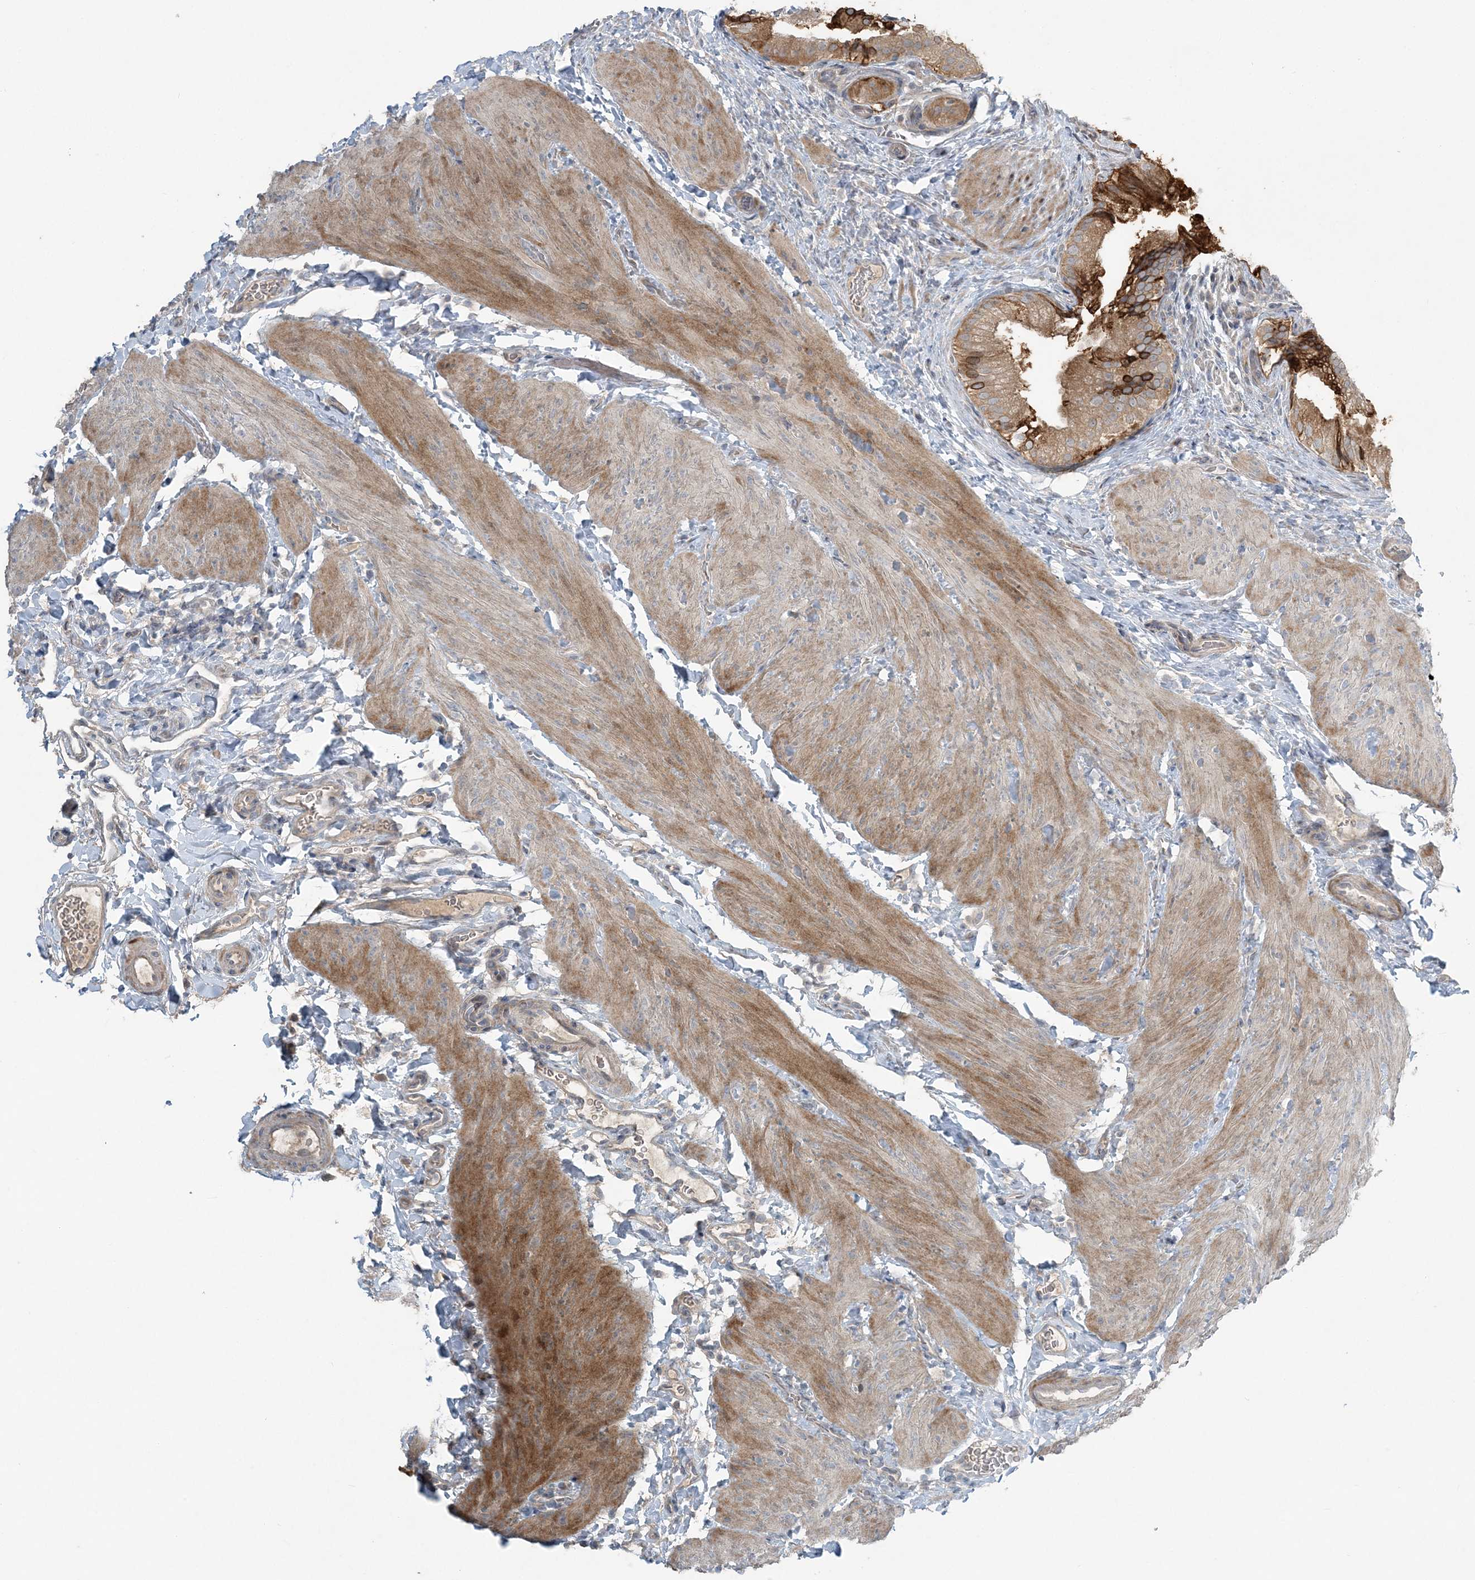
{"staining": {"intensity": "moderate", "quantity": ">75%", "location": "cytoplasmic/membranous"}, "tissue": "gallbladder", "cell_type": "Glandular cells", "image_type": "normal", "snomed": [{"axis": "morphology", "description": "Normal tissue, NOS"}, {"axis": "topography", "description": "Gallbladder"}], "caption": "Moderate cytoplasmic/membranous staining for a protein is identified in about >75% of glandular cells of unremarkable gallbladder using immunohistochemistry (IHC).", "gene": "SLC4A10", "patient": {"sex": "female", "age": 30}}